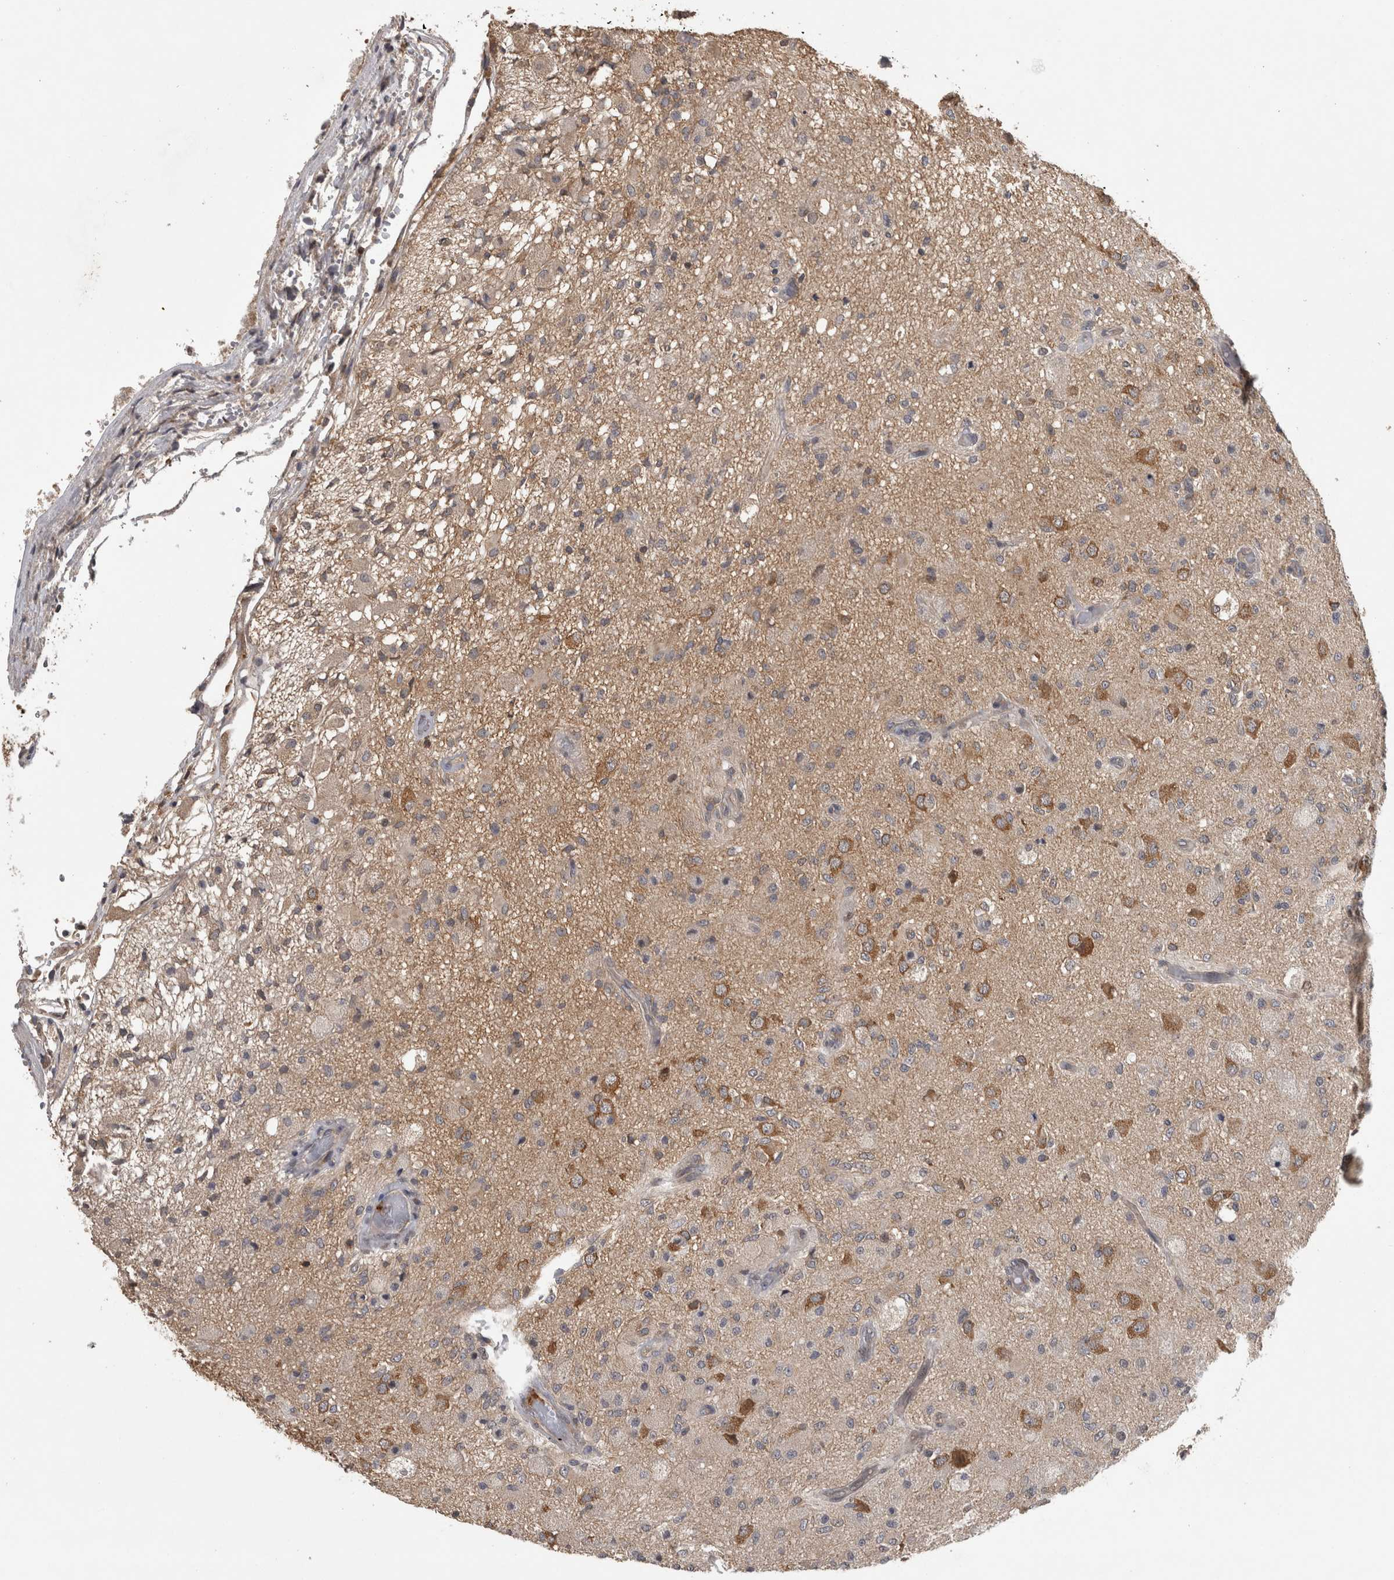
{"staining": {"intensity": "moderate", "quantity": "<25%", "location": "cytoplasmic/membranous"}, "tissue": "glioma", "cell_type": "Tumor cells", "image_type": "cancer", "snomed": [{"axis": "morphology", "description": "Normal tissue, NOS"}, {"axis": "morphology", "description": "Glioma, malignant, High grade"}, {"axis": "topography", "description": "Cerebral cortex"}], "caption": "A photomicrograph of human glioma stained for a protein shows moderate cytoplasmic/membranous brown staining in tumor cells.", "gene": "ATXN2", "patient": {"sex": "male", "age": 77}}